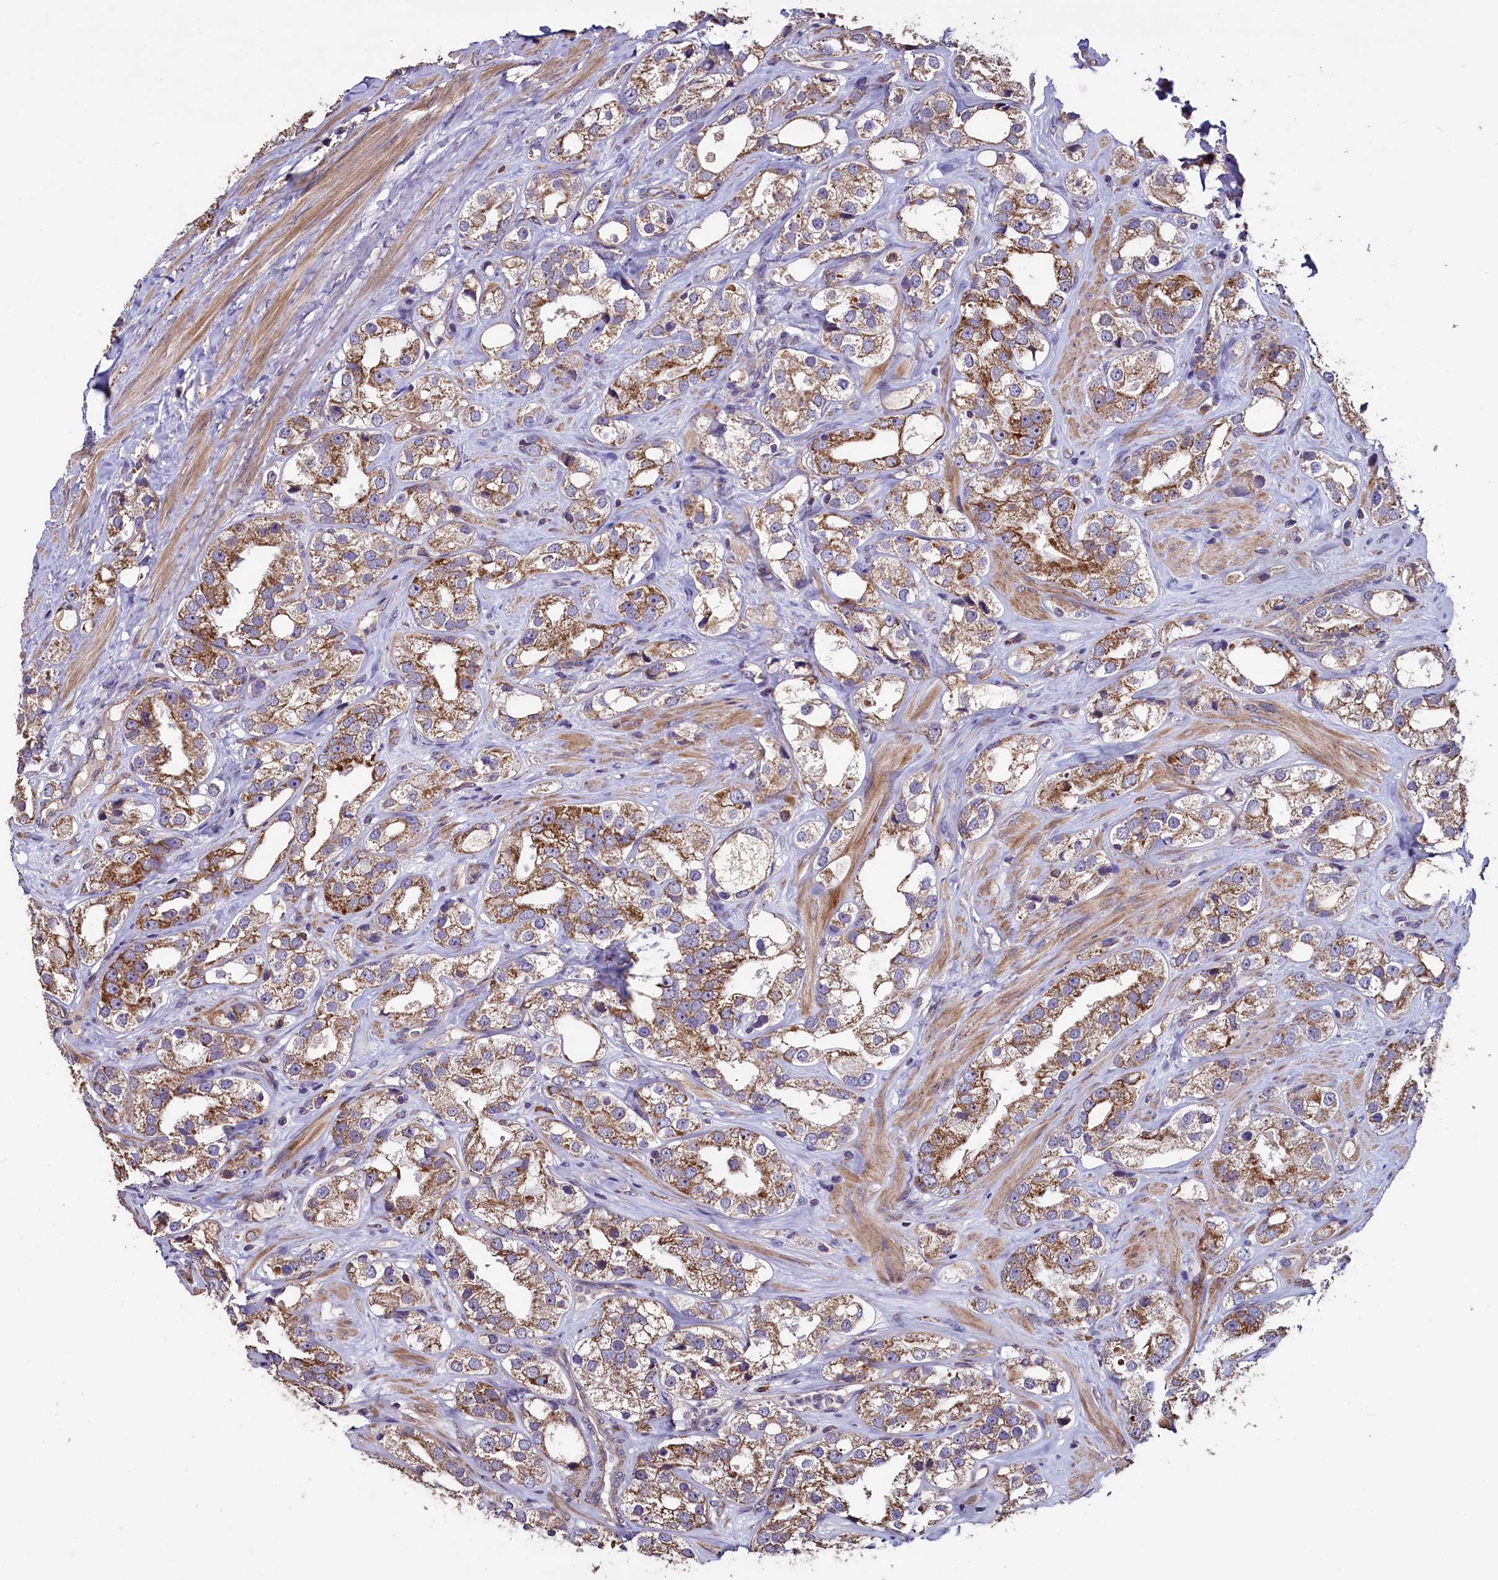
{"staining": {"intensity": "moderate", "quantity": ">75%", "location": "cytoplasmic/membranous"}, "tissue": "prostate cancer", "cell_type": "Tumor cells", "image_type": "cancer", "snomed": [{"axis": "morphology", "description": "Adenocarcinoma, NOS"}, {"axis": "topography", "description": "Prostate"}], "caption": "A medium amount of moderate cytoplasmic/membranous staining is seen in approximately >75% of tumor cells in prostate cancer tissue.", "gene": "COQ9", "patient": {"sex": "male", "age": 79}}